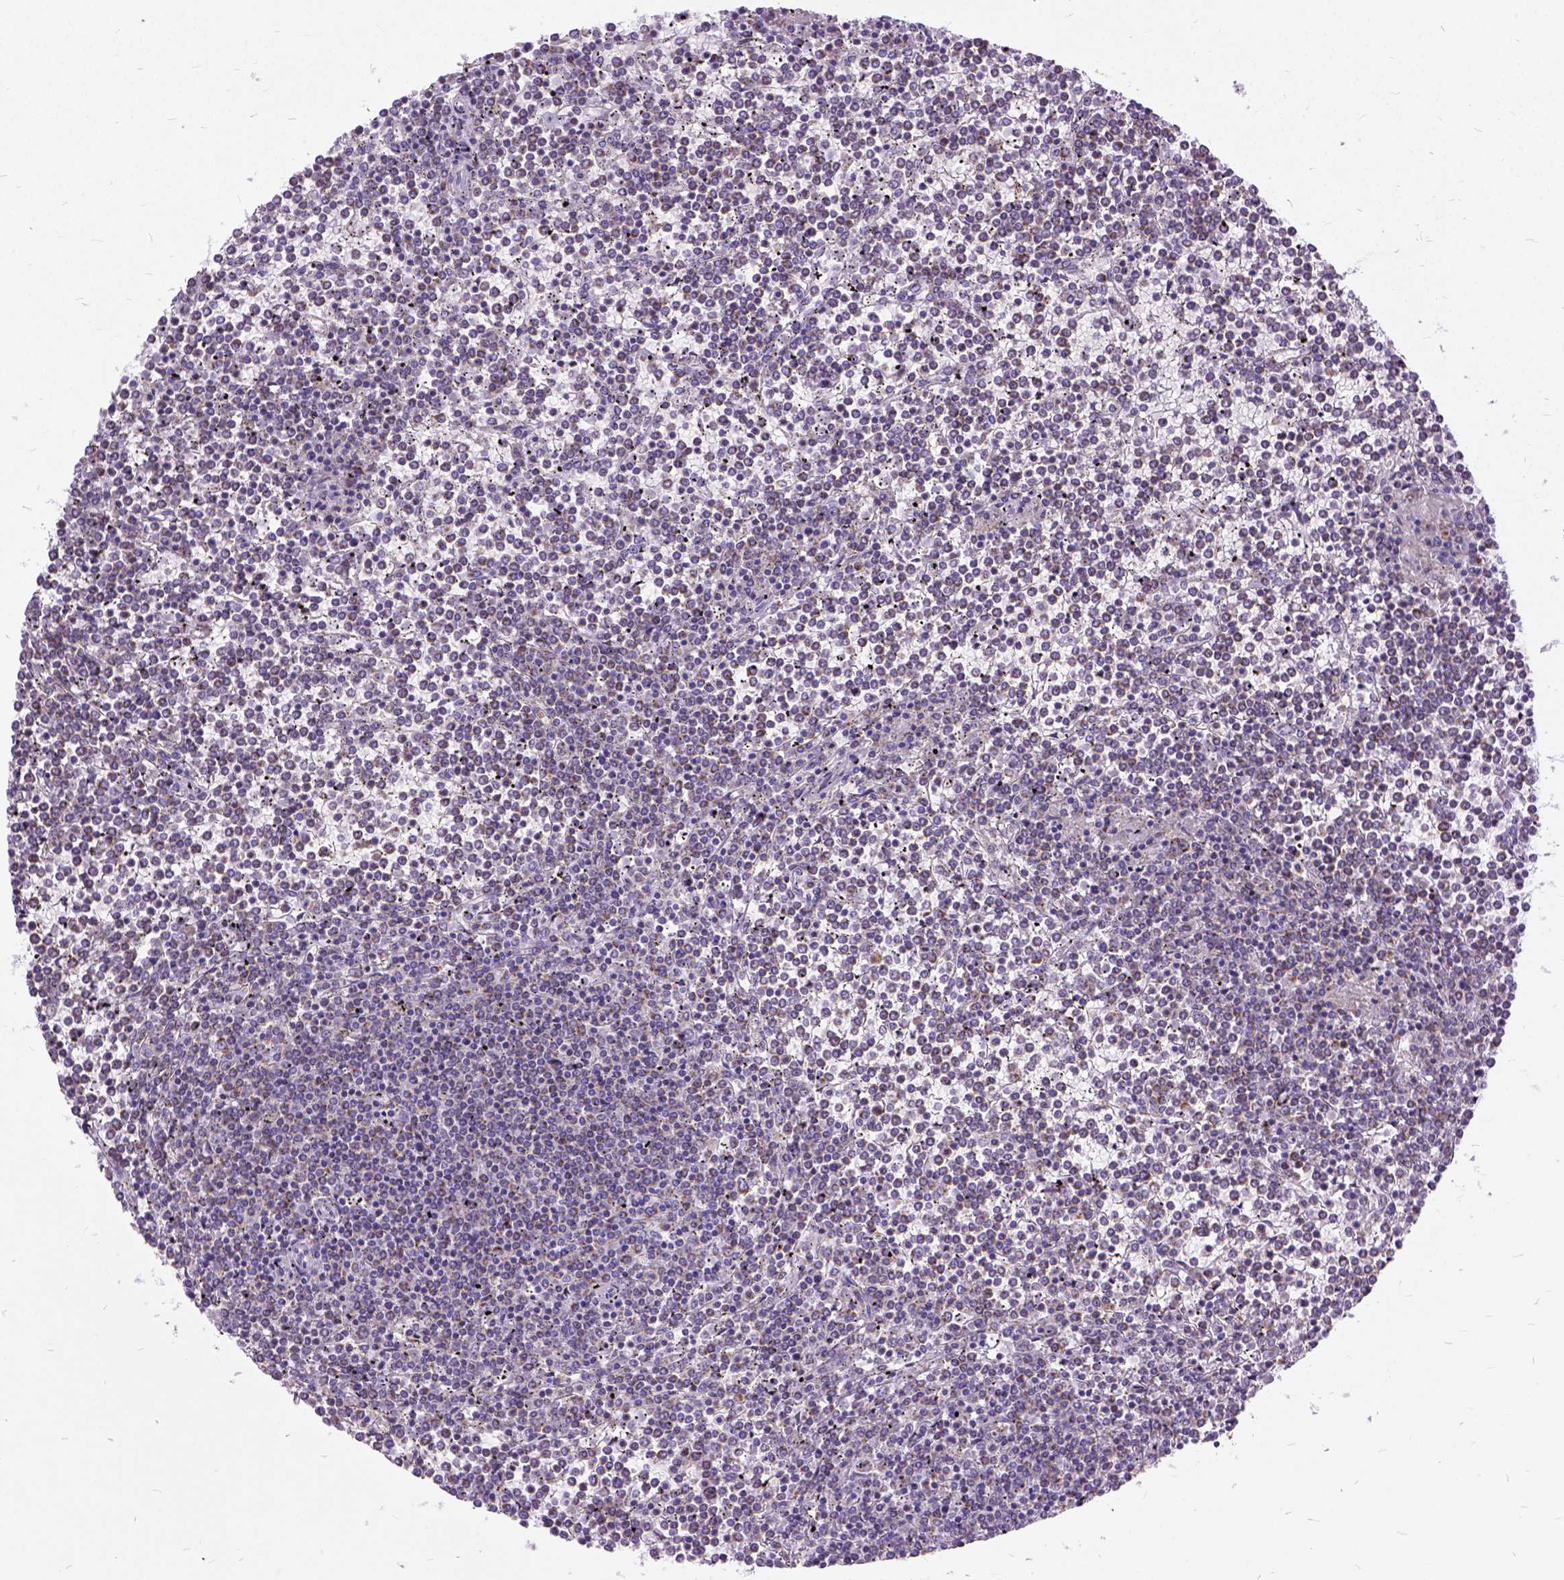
{"staining": {"intensity": "negative", "quantity": "none", "location": "none"}, "tissue": "lymphoma", "cell_type": "Tumor cells", "image_type": "cancer", "snomed": [{"axis": "morphology", "description": "Malignant lymphoma, non-Hodgkin's type, Low grade"}, {"axis": "topography", "description": "Spleen"}], "caption": "Image shows no protein expression in tumor cells of lymphoma tissue.", "gene": "CTAG2", "patient": {"sex": "female", "age": 19}}